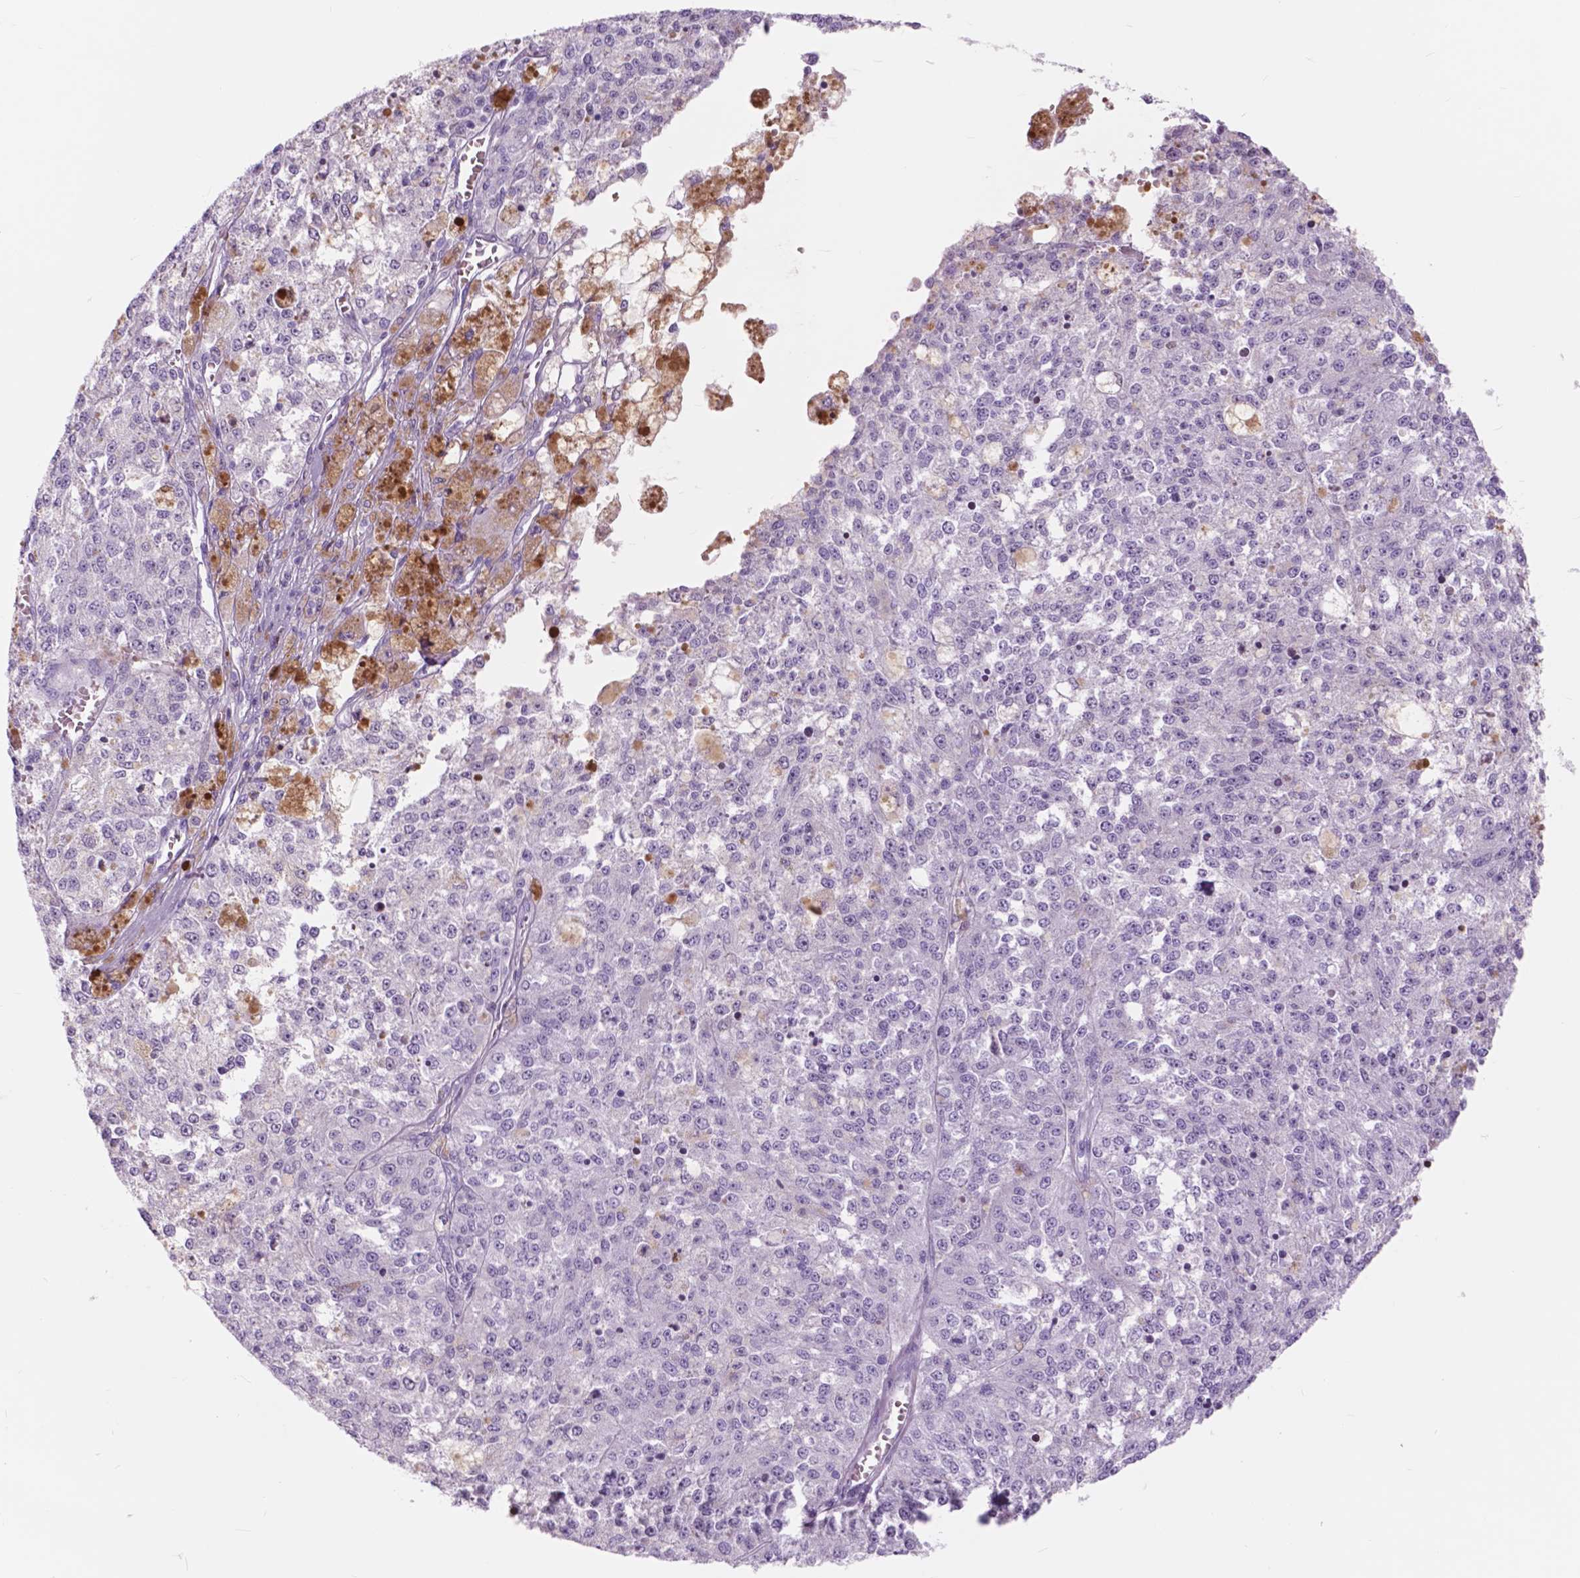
{"staining": {"intensity": "negative", "quantity": "none", "location": "none"}, "tissue": "melanoma", "cell_type": "Tumor cells", "image_type": "cancer", "snomed": [{"axis": "morphology", "description": "Malignant melanoma, Metastatic site"}, {"axis": "topography", "description": "Lymph node"}], "caption": "Malignant melanoma (metastatic site) was stained to show a protein in brown. There is no significant staining in tumor cells.", "gene": "FXYD2", "patient": {"sex": "female", "age": 64}}